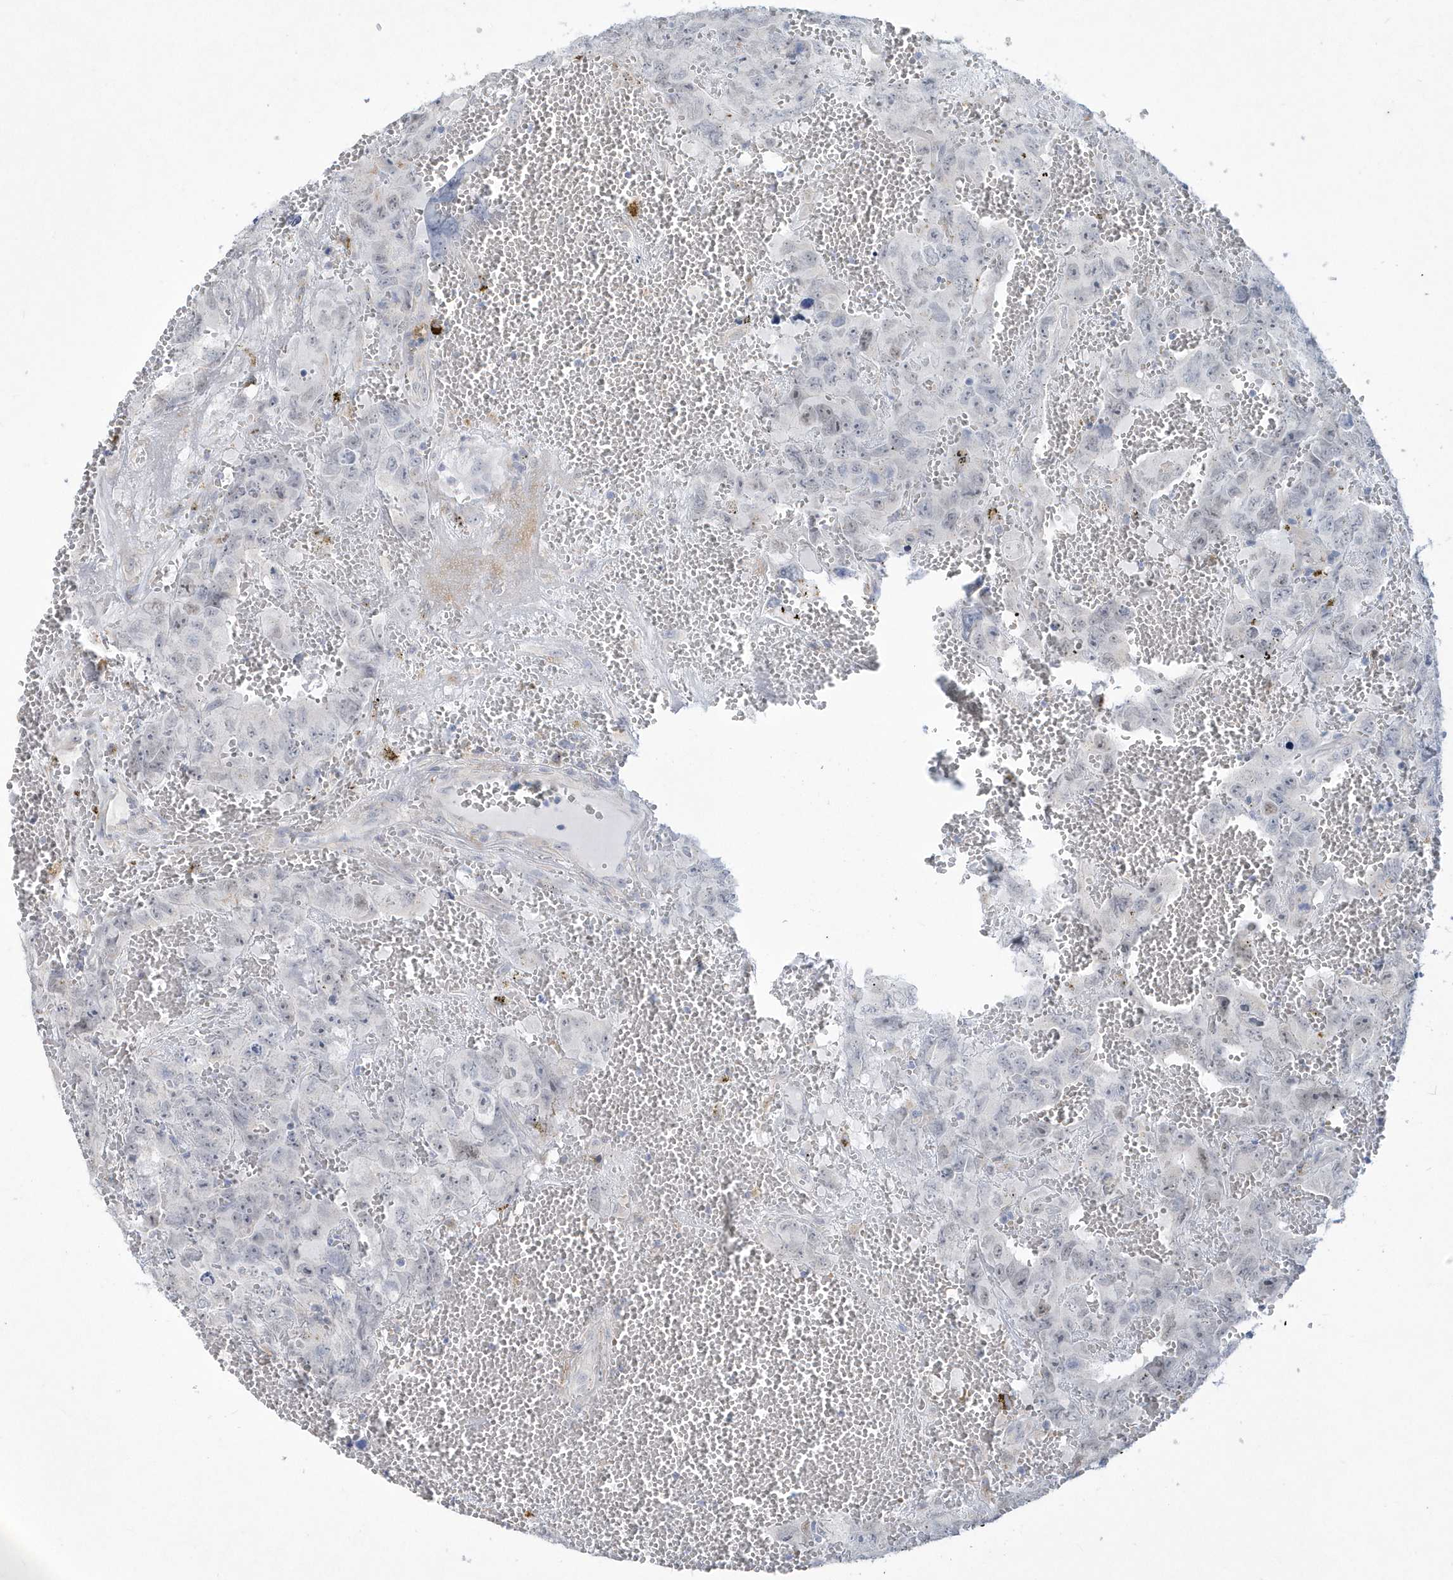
{"staining": {"intensity": "negative", "quantity": "none", "location": "none"}, "tissue": "testis cancer", "cell_type": "Tumor cells", "image_type": "cancer", "snomed": [{"axis": "morphology", "description": "Carcinoma, Embryonal, NOS"}, {"axis": "topography", "description": "Testis"}], "caption": "Tumor cells show no significant protein staining in testis cancer.", "gene": "TSPEAR", "patient": {"sex": "male", "age": 45}}